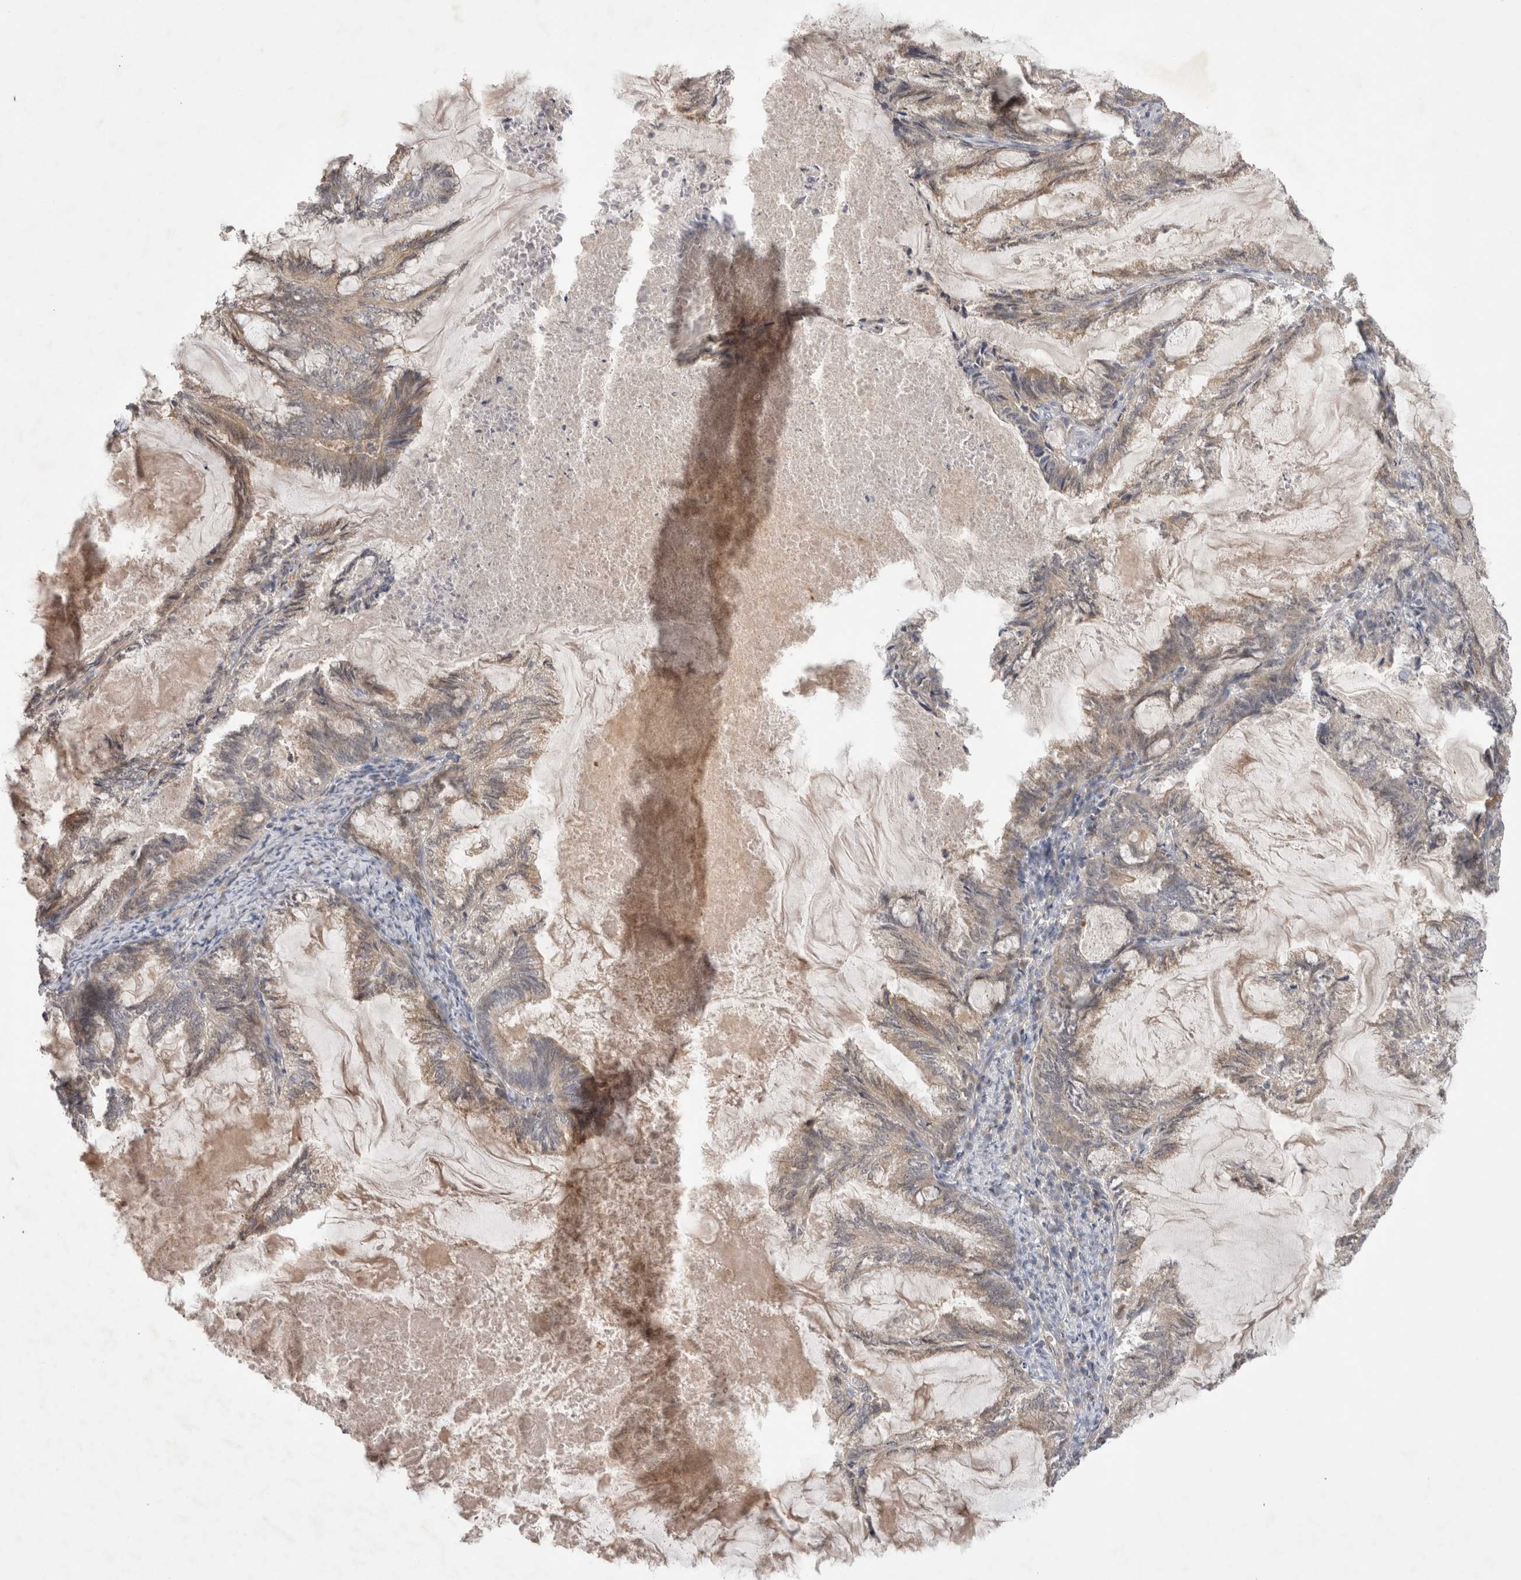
{"staining": {"intensity": "weak", "quantity": "<25%", "location": "cytoplasmic/membranous"}, "tissue": "endometrial cancer", "cell_type": "Tumor cells", "image_type": "cancer", "snomed": [{"axis": "morphology", "description": "Adenocarcinoma, NOS"}, {"axis": "topography", "description": "Endometrium"}], "caption": "The micrograph displays no significant expression in tumor cells of endometrial cancer. Nuclei are stained in blue.", "gene": "PPP1R42", "patient": {"sex": "female", "age": 86}}